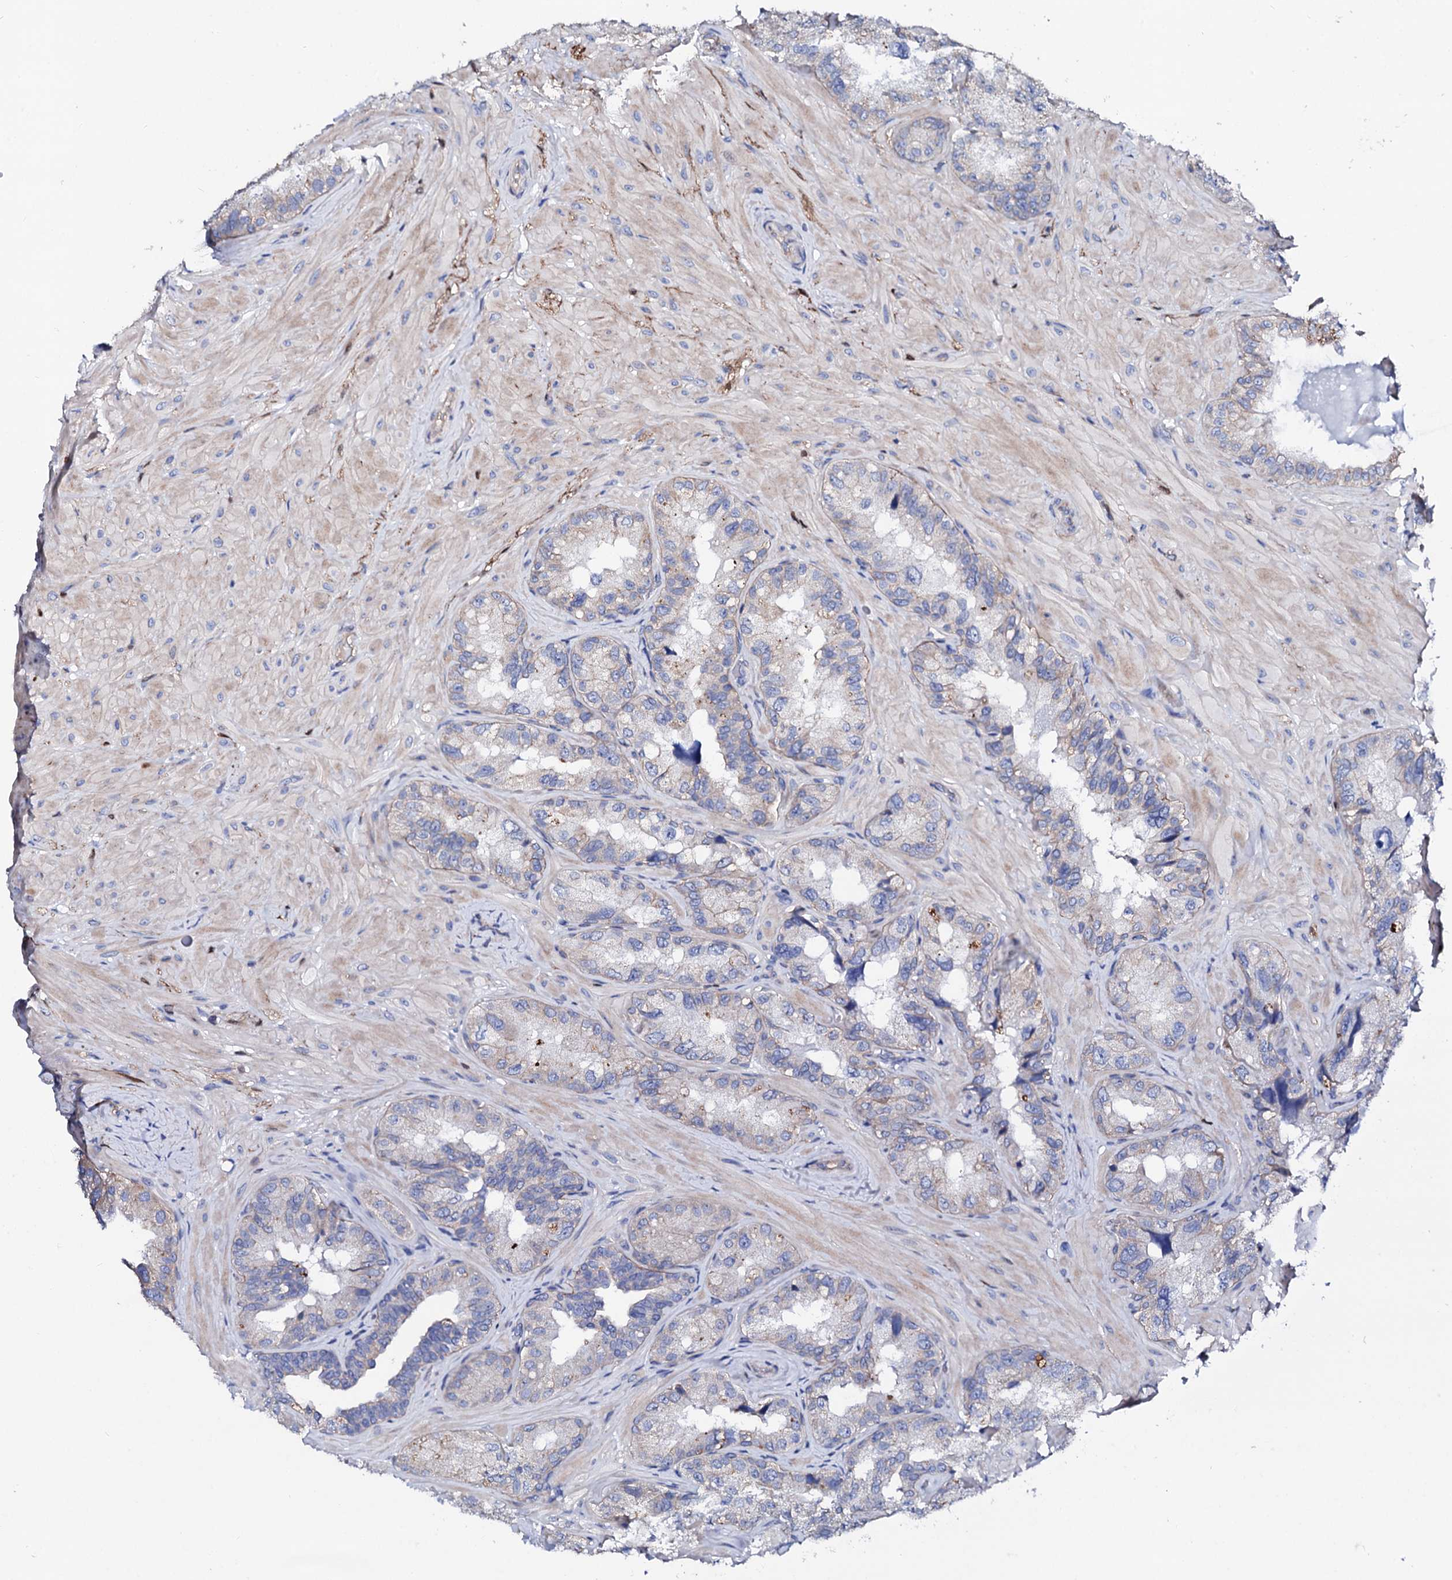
{"staining": {"intensity": "negative", "quantity": "none", "location": "none"}, "tissue": "seminal vesicle", "cell_type": "Glandular cells", "image_type": "normal", "snomed": [{"axis": "morphology", "description": "Normal tissue, NOS"}, {"axis": "topography", "description": "Seminal veicle"}, {"axis": "topography", "description": "Peripheral nerve tissue"}], "caption": "Immunohistochemistry (IHC) photomicrograph of benign seminal vesicle: seminal vesicle stained with DAB displays no significant protein expression in glandular cells.", "gene": "KLHL32", "patient": {"sex": "male", "age": 67}}